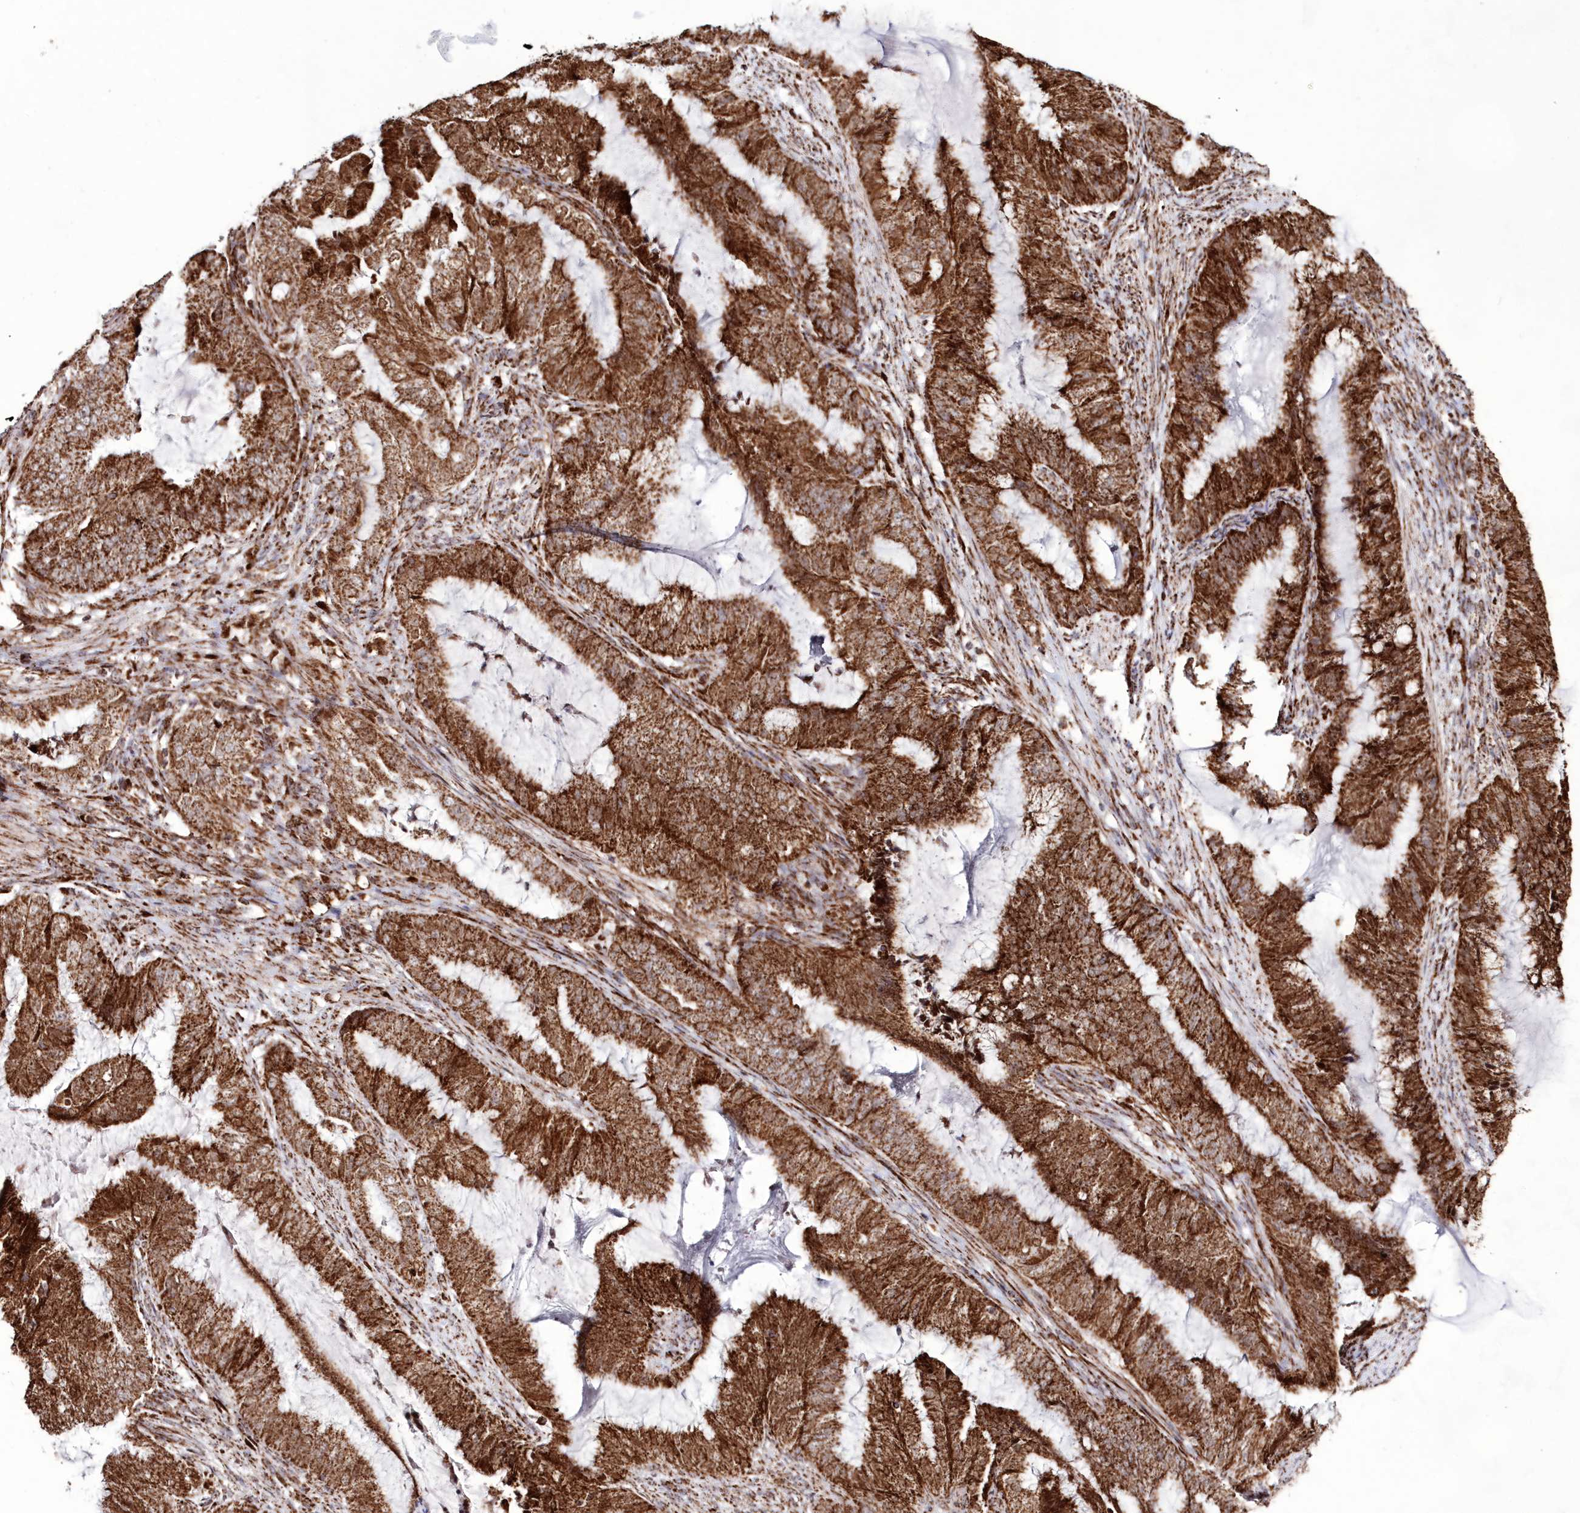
{"staining": {"intensity": "strong", "quantity": ">75%", "location": "cytoplasmic/membranous"}, "tissue": "endometrial cancer", "cell_type": "Tumor cells", "image_type": "cancer", "snomed": [{"axis": "morphology", "description": "Adenocarcinoma, NOS"}, {"axis": "topography", "description": "Endometrium"}], "caption": "Adenocarcinoma (endometrial) stained for a protein (brown) shows strong cytoplasmic/membranous positive expression in approximately >75% of tumor cells.", "gene": "HADHB", "patient": {"sex": "female", "age": 51}}